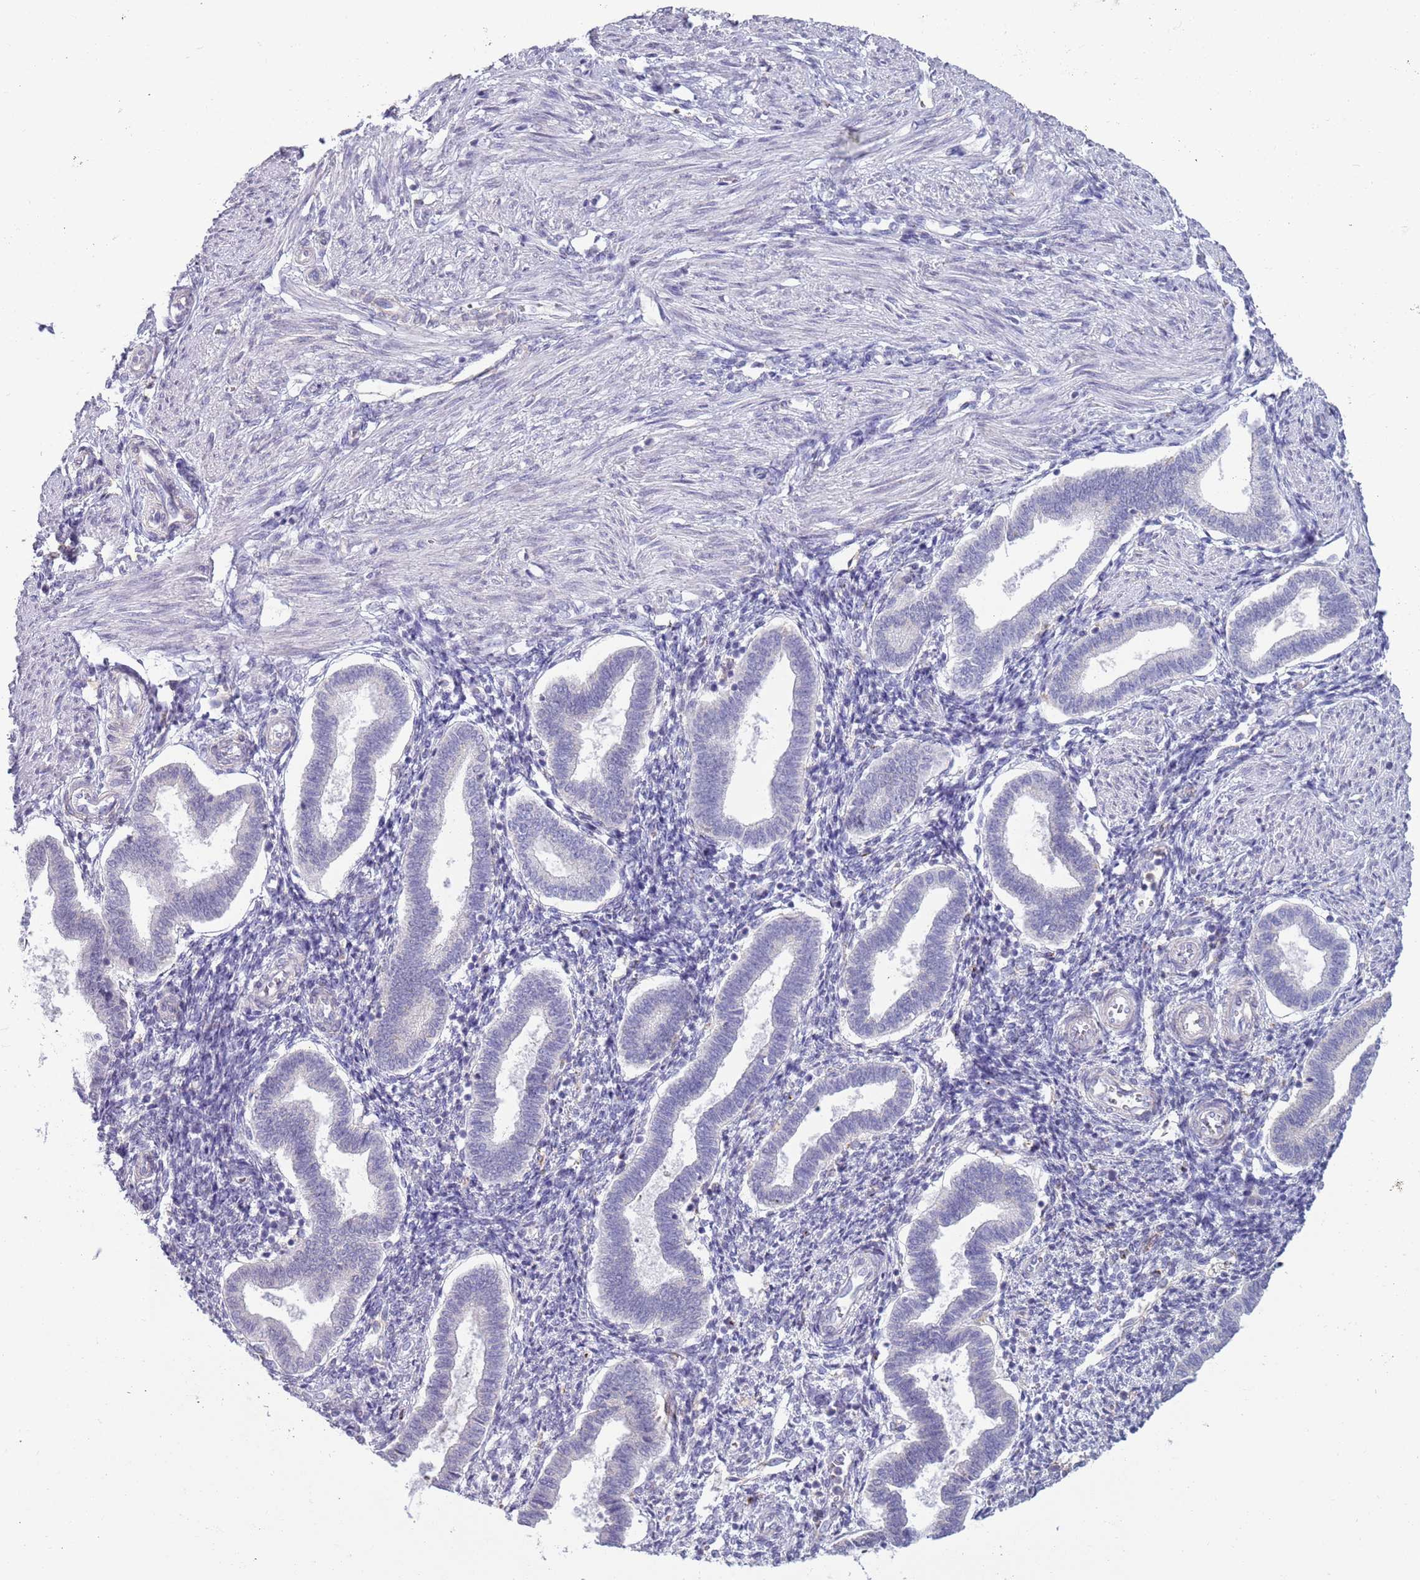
{"staining": {"intensity": "negative", "quantity": "none", "location": "none"}, "tissue": "endometrium", "cell_type": "Cells in endometrial stroma", "image_type": "normal", "snomed": [{"axis": "morphology", "description": "Normal tissue, NOS"}, {"axis": "topography", "description": "Endometrium"}], "caption": "This photomicrograph is of unremarkable endometrium stained with IHC to label a protein in brown with the nuclei are counter-stained blue. There is no positivity in cells in endometrial stroma.", "gene": "ACSBG1", "patient": {"sex": "female", "age": 24}}